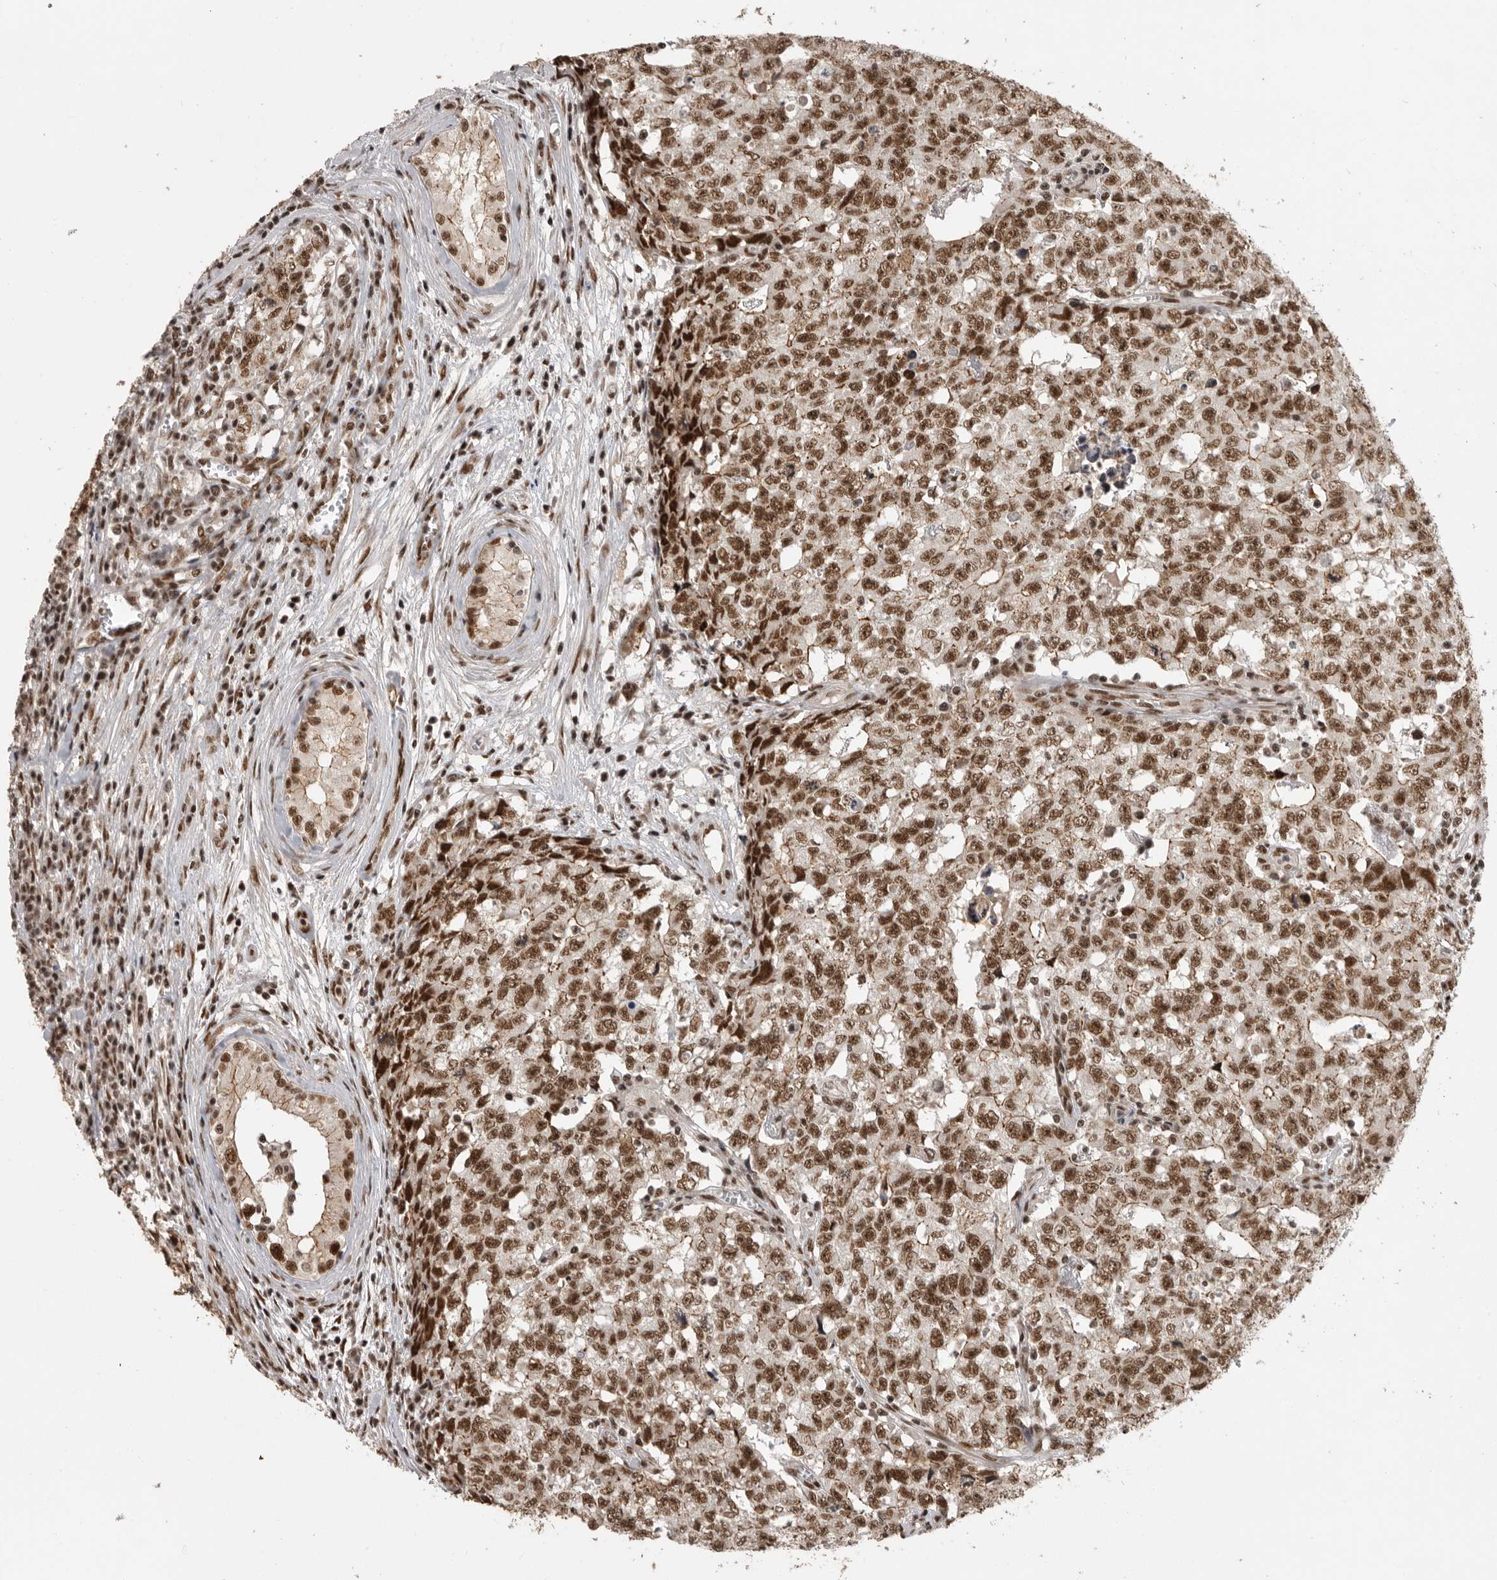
{"staining": {"intensity": "strong", "quantity": ">75%", "location": "nuclear"}, "tissue": "testis cancer", "cell_type": "Tumor cells", "image_type": "cancer", "snomed": [{"axis": "morphology", "description": "Carcinoma, Embryonal, NOS"}, {"axis": "topography", "description": "Testis"}], "caption": "Strong nuclear protein expression is appreciated in about >75% of tumor cells in embryonal carcinoma (testis).", "gene": "CBLL1", "patient": {"sex": "male", "age": 28}}